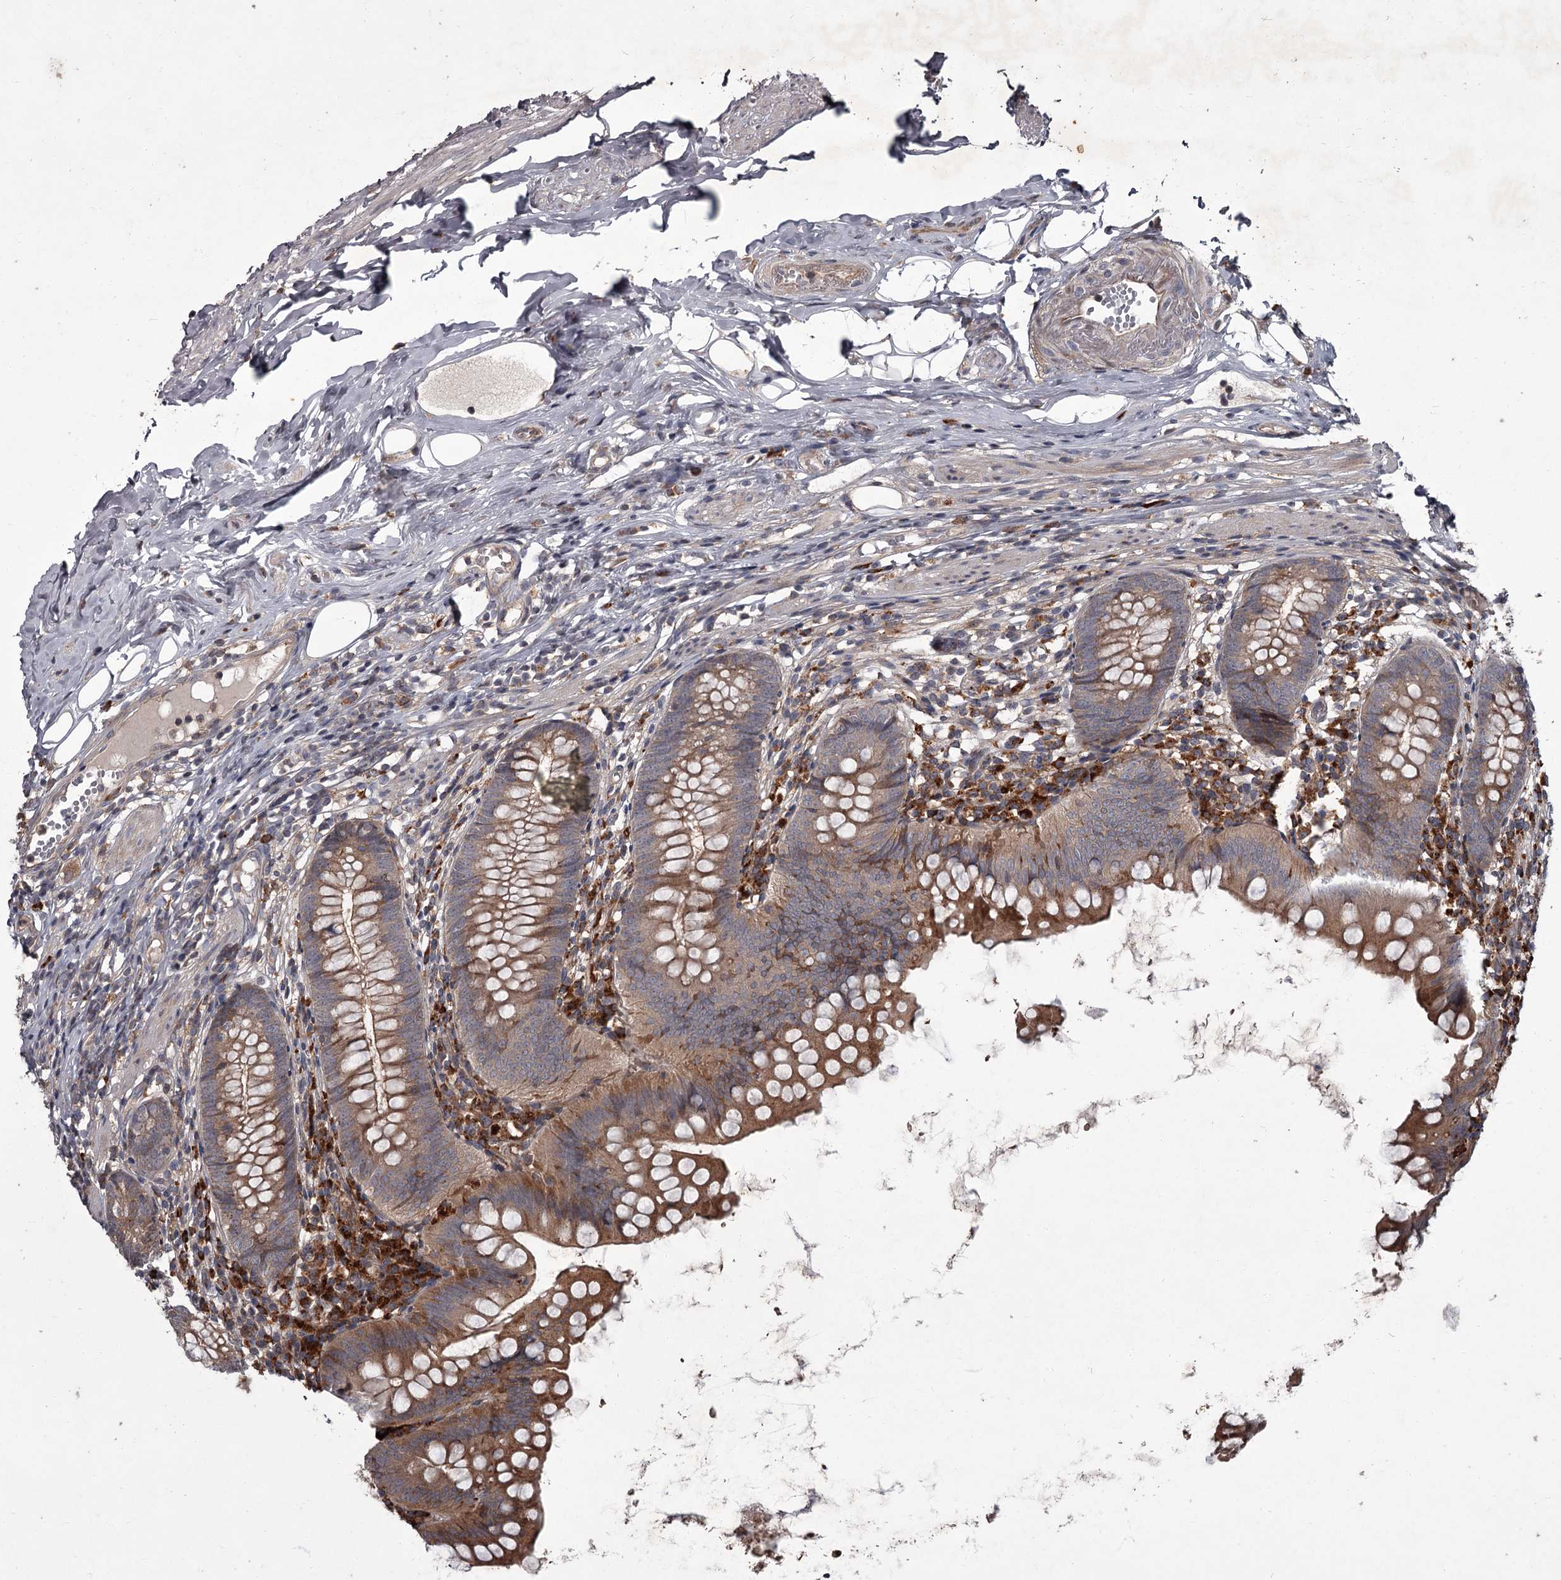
{"staining": {"intensity": "moderate", "quantity": ">75%", "location": "cytoplasmic/membranous"}, "tissue": "appendix", "cell_type": "Glandular cells", "image_type": "normal", "snomed": [{"axis": "morphology", "description": "Normal tissue, NOS"}, {"axis": "topography", "description": "Appendix"}], "caption": "Glandular cells reveal medium levels of moderate cytoplasmic/membranous expression in about >75% of cells in unremarkable human appendix.", "gene": "UNC93B1", "patient": {"sex": "female", "age": 62}}